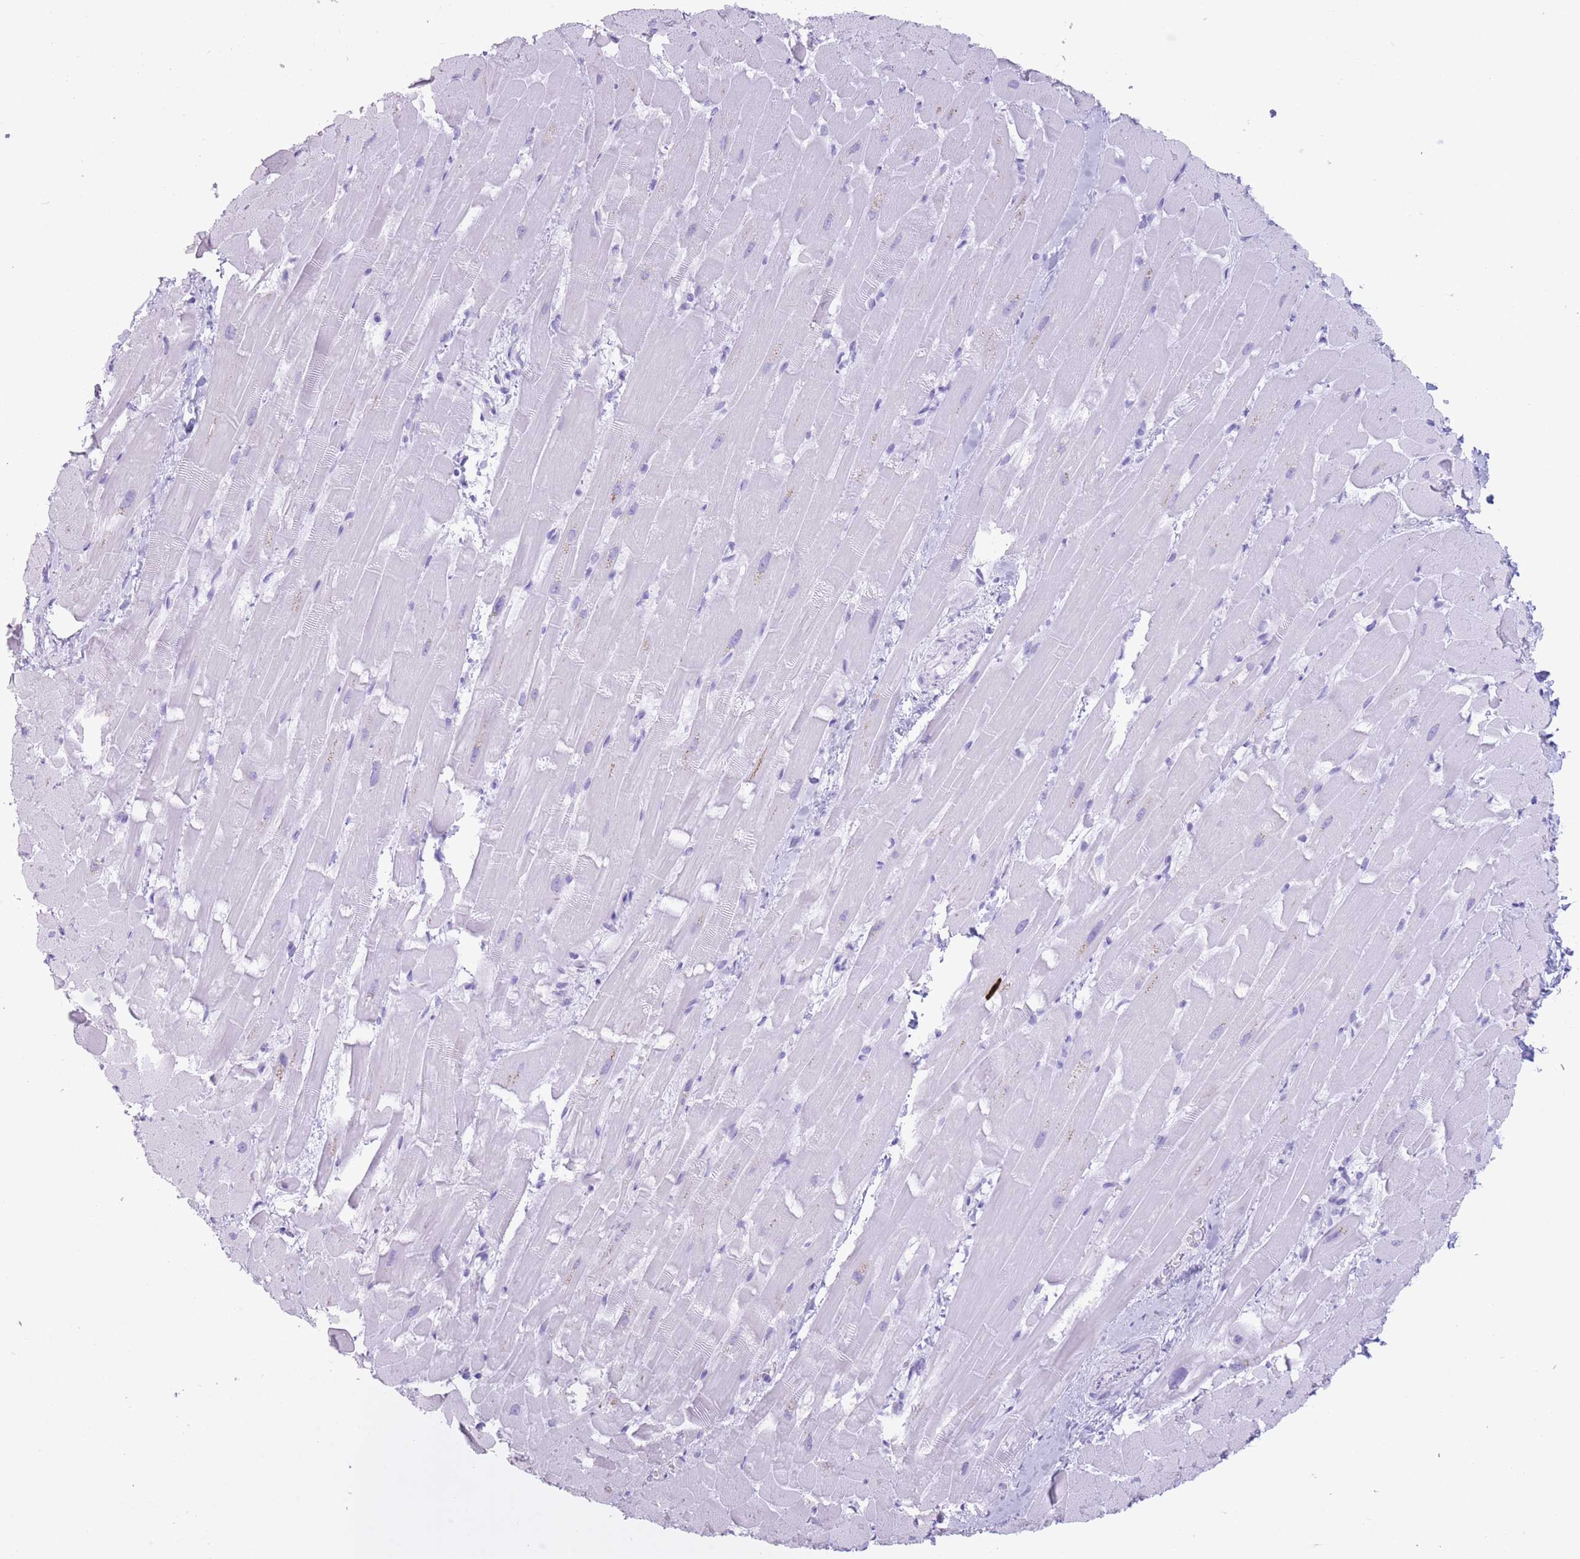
{"staining": {"intensity": "negative", "quantity": "none", "location": "none"}, "tissue": "heart muscle", "cell_type": "Cardiomyocytes", "image_type": "normal", "snomed": [{"axis": "morphology", "description": "Normal tissue, NOS"}, {"axis": "topography", "description": "Heart"}], "caption": "Immunohistochemistry of benign human heart muscle displays no expression in cardiomyocytes.", "gene": "OR4F16", "patient": {"sex": "male", "age": 37}}